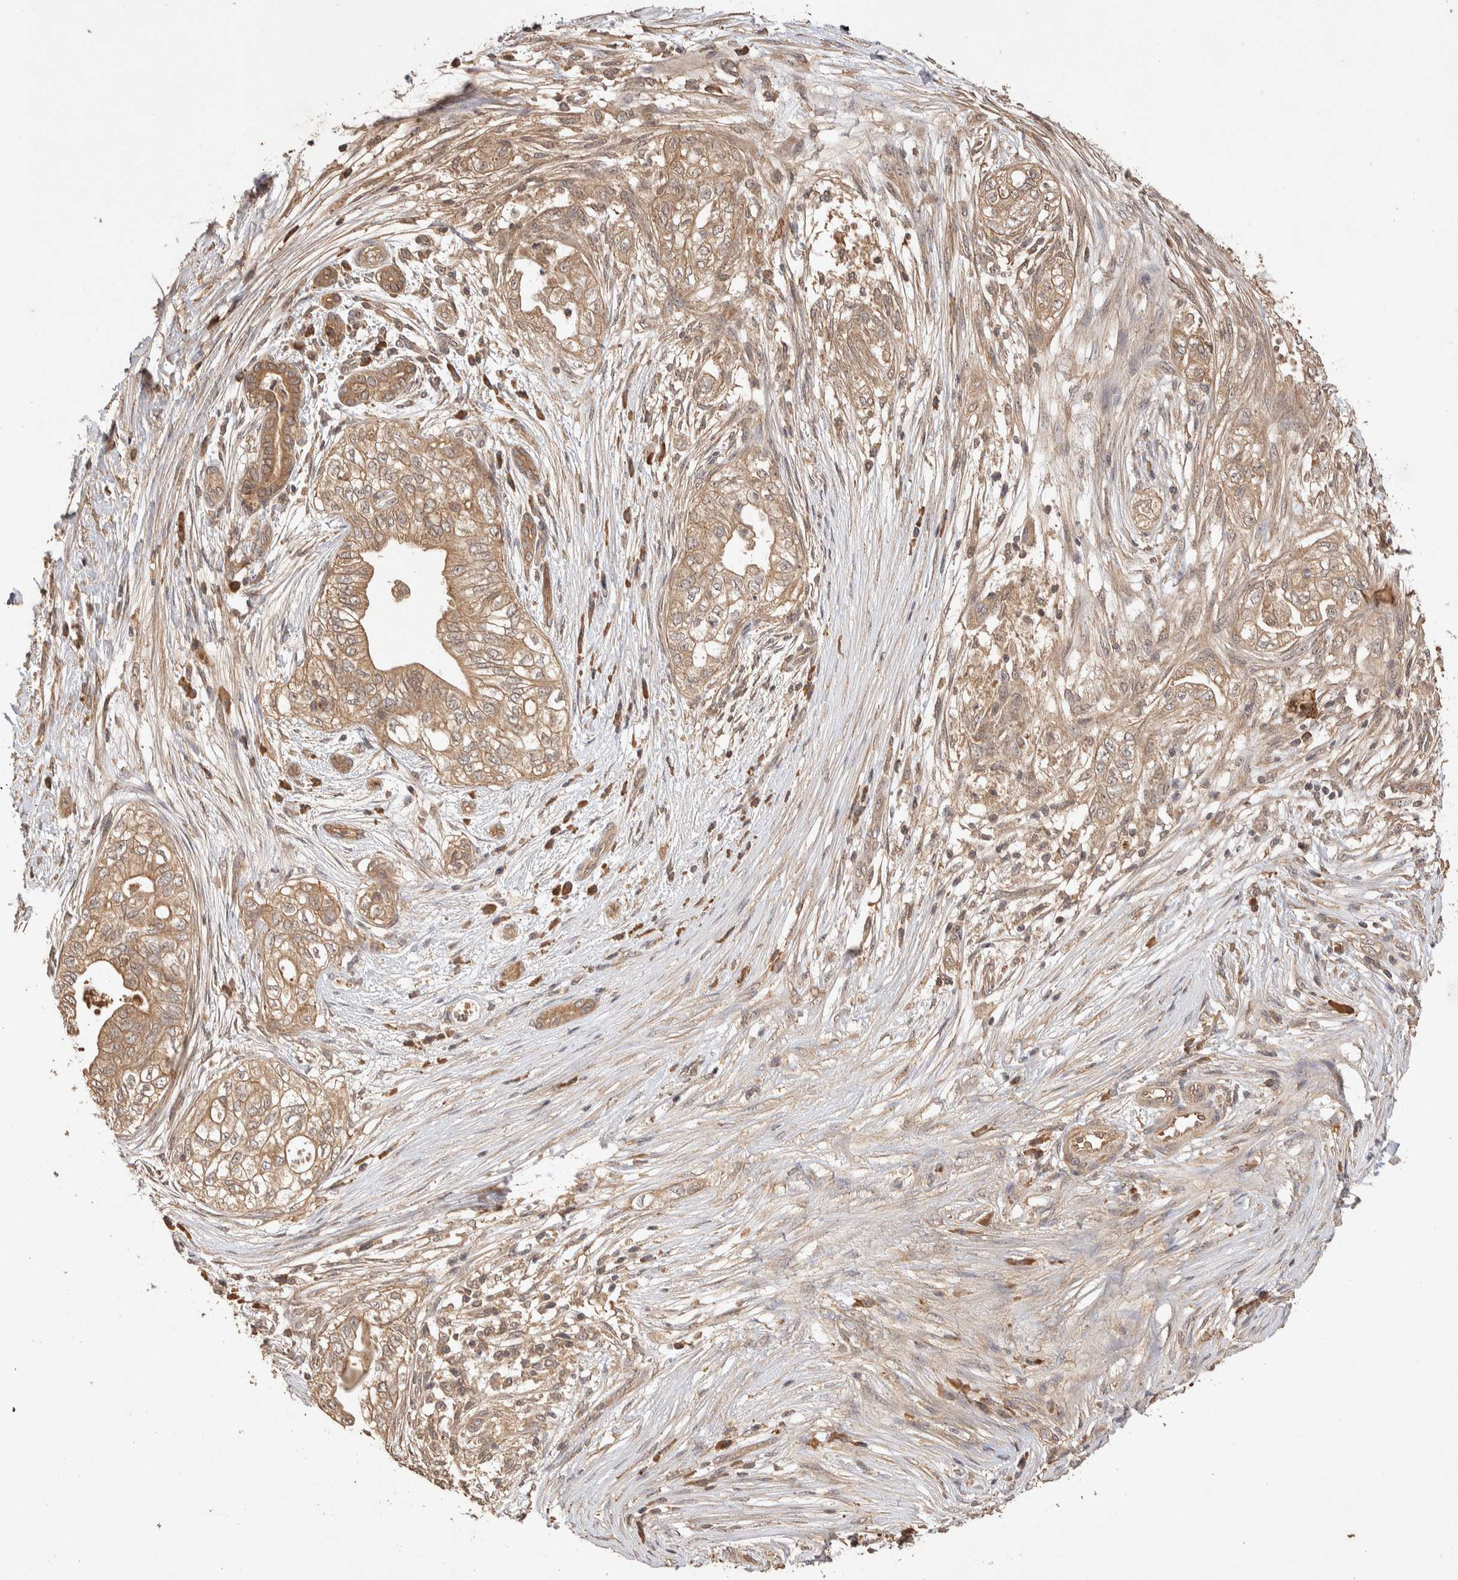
{"staining": {"intensity": "moderate", "quantity": ">75%", "location": "cytoplasmic/membranous"}, "tissue": "pancreatic cancer", "cell_type": "Tumor cells", "image_type": "cancer", "snomed": [{"axis": "morphology", "description": "Adenocarcinoma, NOS"}, {"axis": "topography", "description": "Pancreas"}], "caption": "Immunohistochemistry of human pancreatic adenocarcinoma exhibits medium levels of moderate cytoplasmic/membranous expression in approximately >75% of tumor cells.", "gene": "NSMAF", "patient": {"sex": "male", "age": 72}}